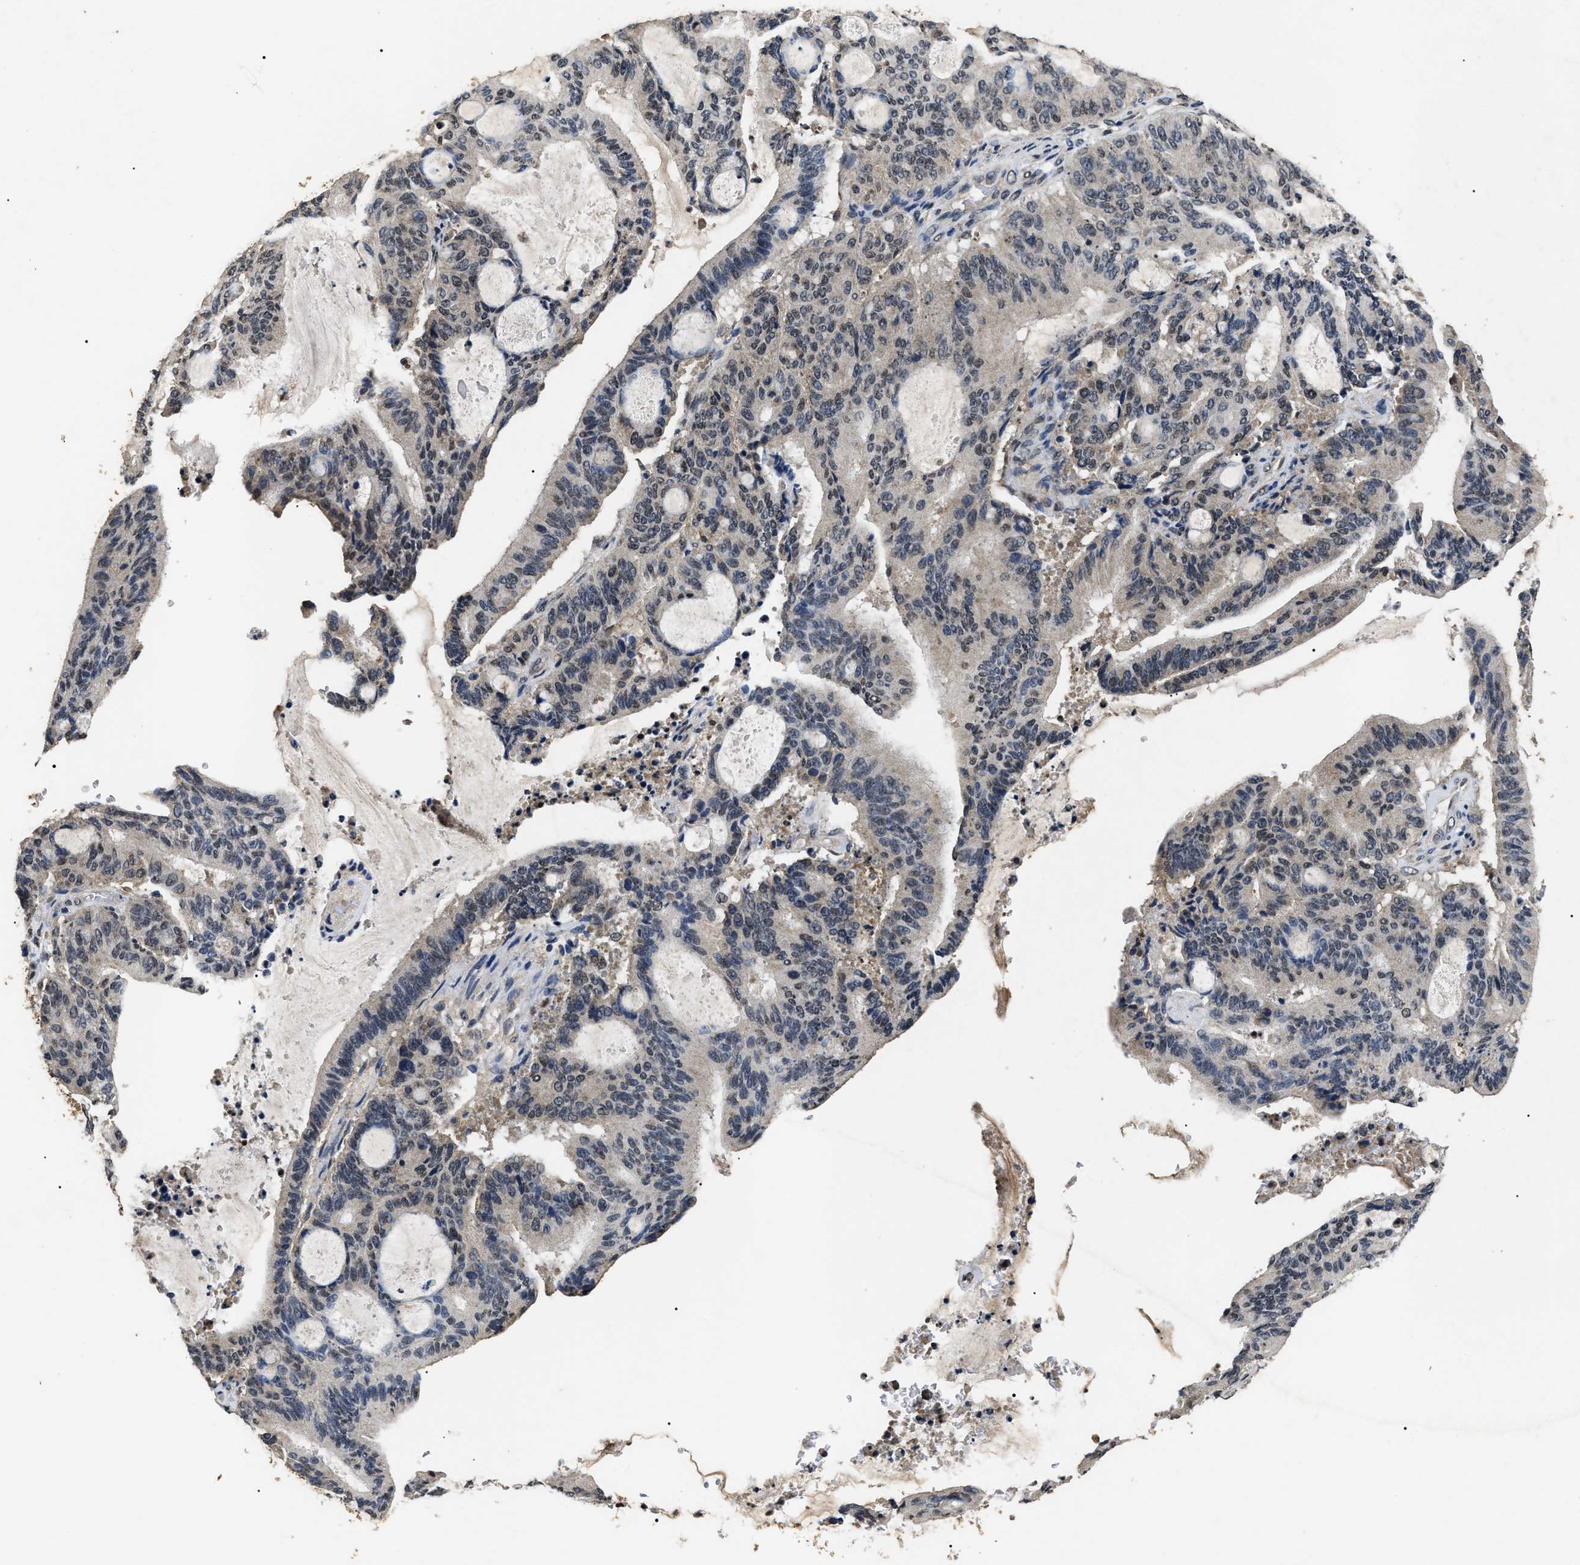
{"staining": {"intensity": "weak", "quantity": "<25%", "location": "nuclear"}, "tissue": "liver cancer", "cell_type": "Tumor cells", "image_type": "cancer", "snomed": [{"axis": "morphology", "description": "Cholangiocarcinoma"}, {"axis": "topography", "description": "Liver"}], "caption": "Immunohistochemistry (IHC) histopathology image of neoplastic tissue: human liver cholangiocarcinoma stained with DAB displays no significant protein positivity in tumor cells.", "gene": "ANP32E", "patient": {"sex": "female", "age": 73}}